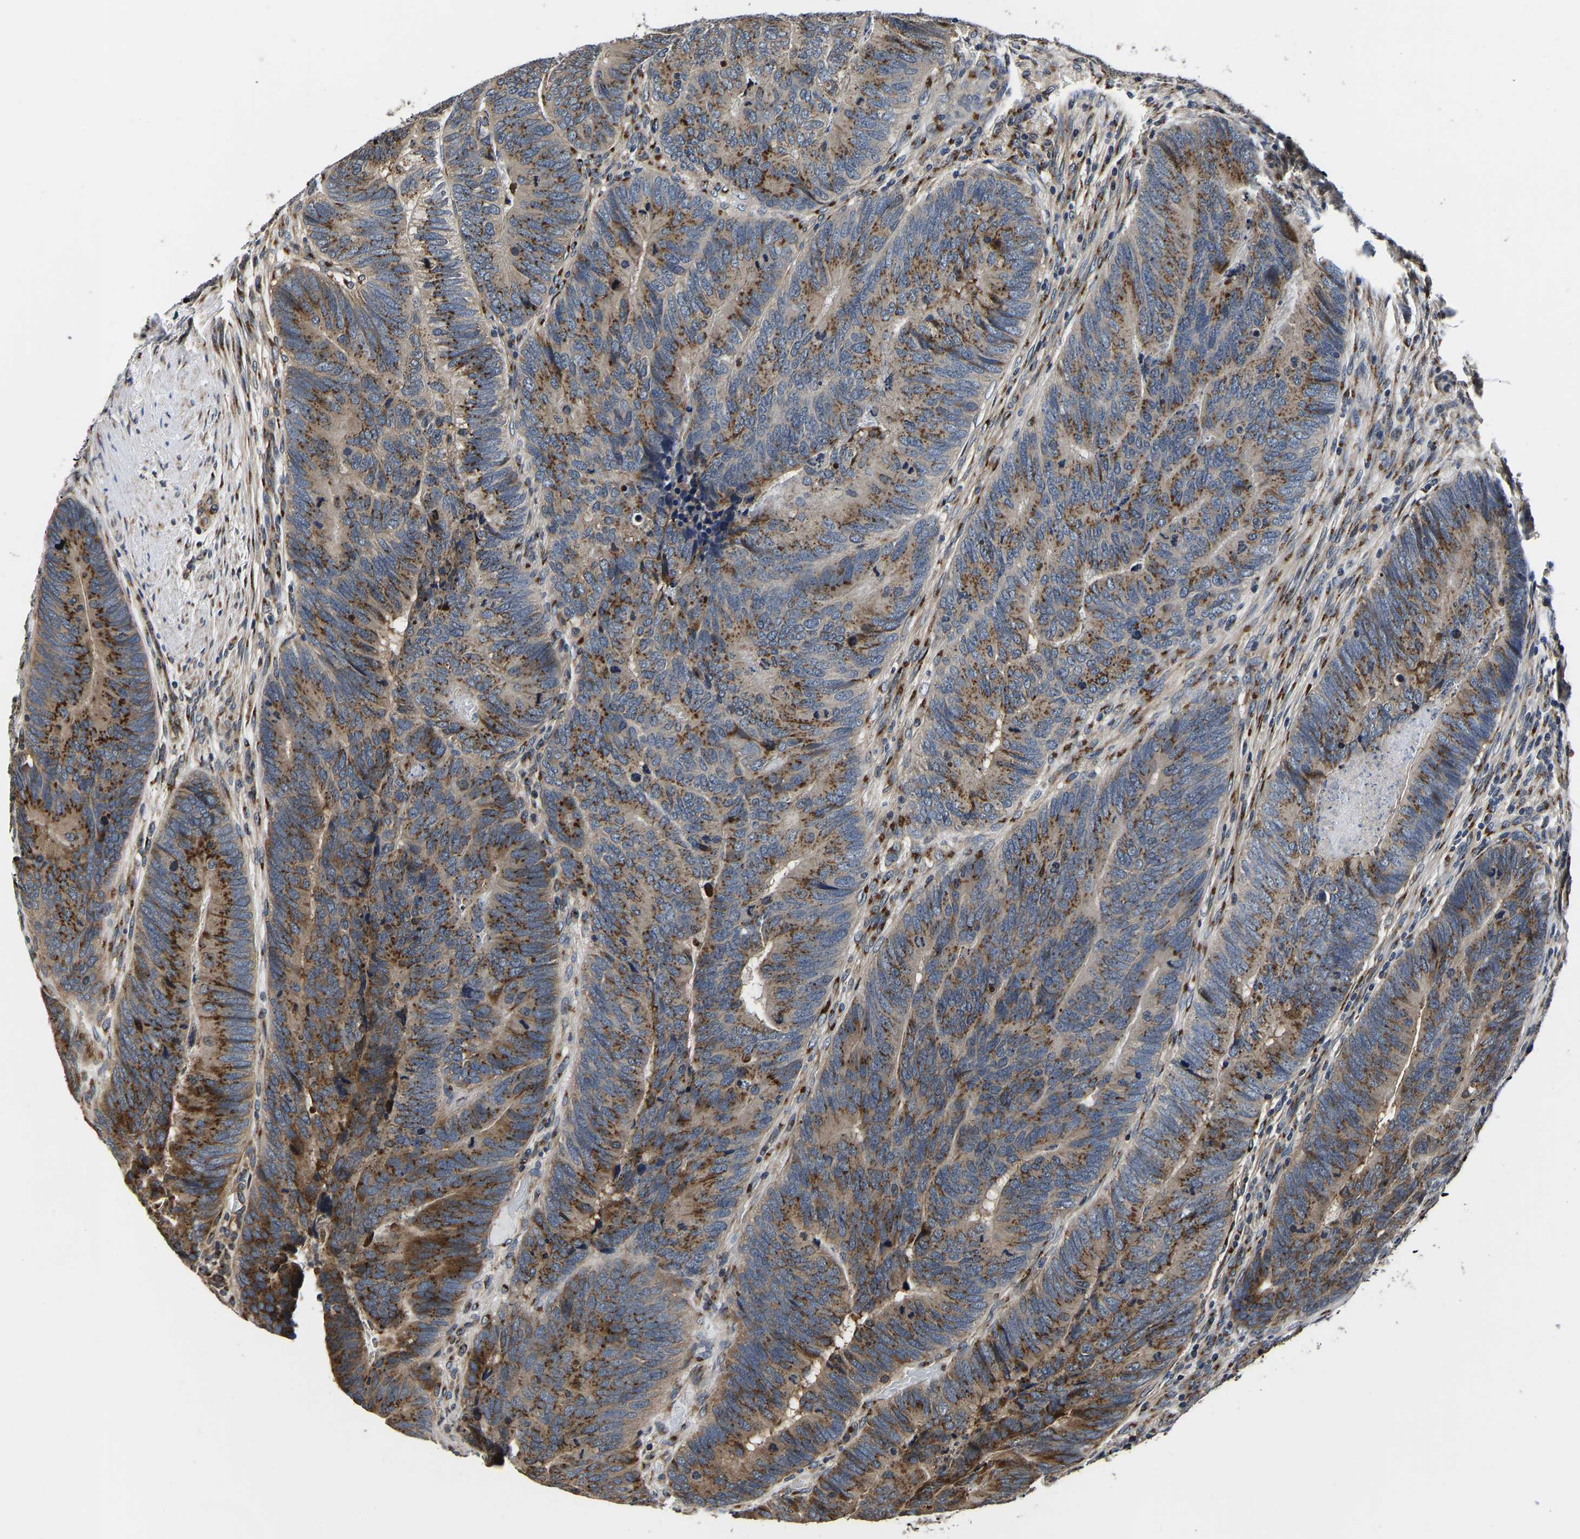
{"staining": {"intensity": "strong", "quantity": ">75%", "location": "cytoplasmic/membranous"}, "tissue": "colorectal cancer", "cell_type": "Tumor cells", "image_type": "cancer", "snomed": [{"axis": "morphology", "description": "Normal tissue, NOS"}, {"axis": "morphology", "description": "Adenocarcinoma, NOS"}, {"axis": "topography", "description": "Rectum"}], "caption": "Immunohistochemistry (DAB) staining of human colorectal cancer (adenocarcinoma) demonstrates strong cytoplasmic/membranous protein staining in about >75% of tumor cells.", "gene": "RABAC1", "patient": {"sex": "female", "age": 66}}